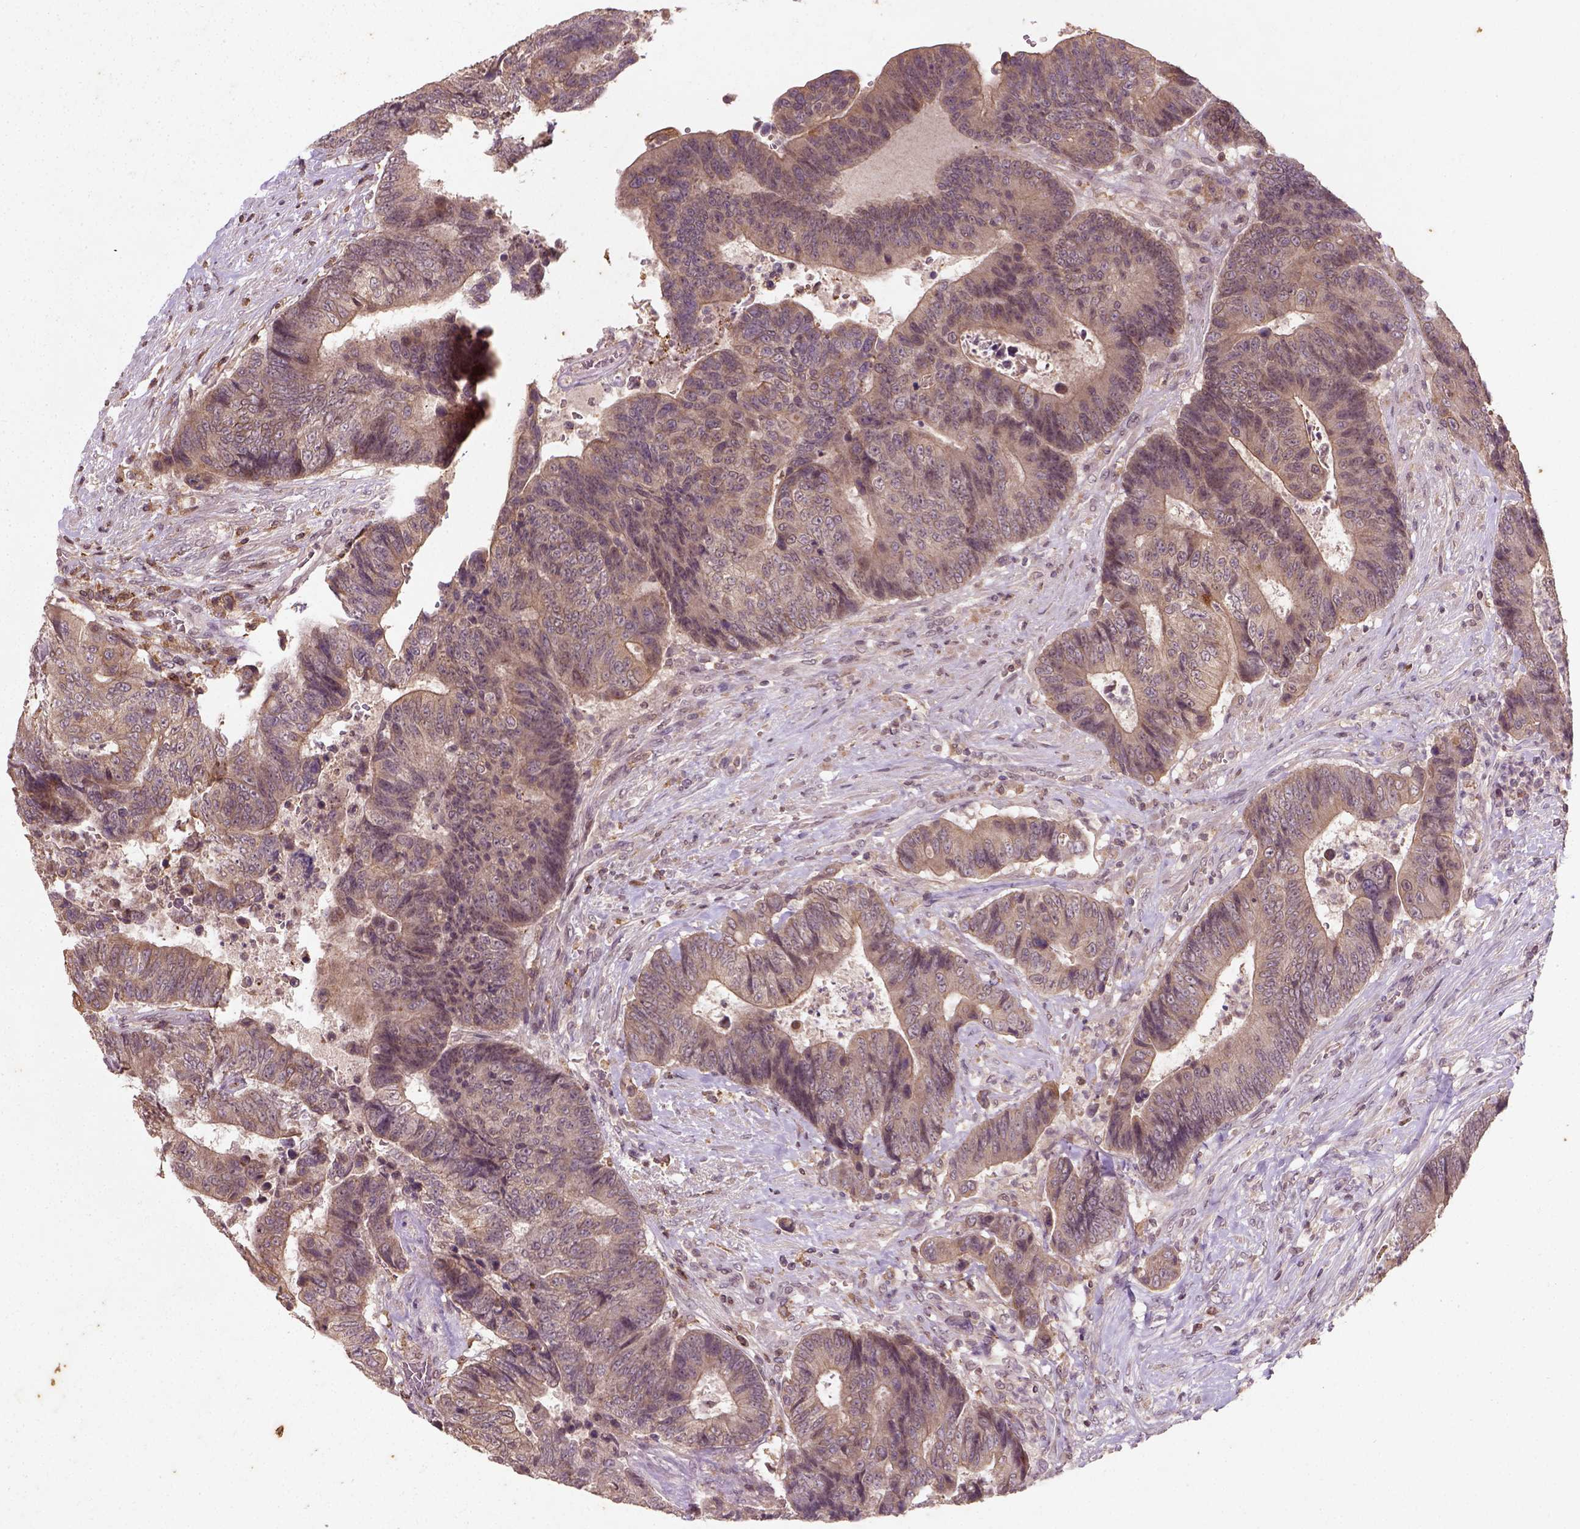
{"staining": {"intensity": "moderate", "quantity": ">75%", "location": "cytoplasmic/membranous"}, "tissue": "colorectal cancer", "cell_type": "Tumor cells", "image_type": "cancer", "snomed": [{"axis": "morphology", "description": "Adenocarcinoma, NOS"}, {"axis": "topography", "description": "Colon"}], "caption": "A photomicrograph of human colorectal cancer stained for a protein shows moderate cytoplasmic/membranous brown staining in tumor cells. (brown staining indicates protein expression, while blue staining denotes nuclei).", "gene": "CAMKK1", "patient": {"sex": "female", "age": 48}}